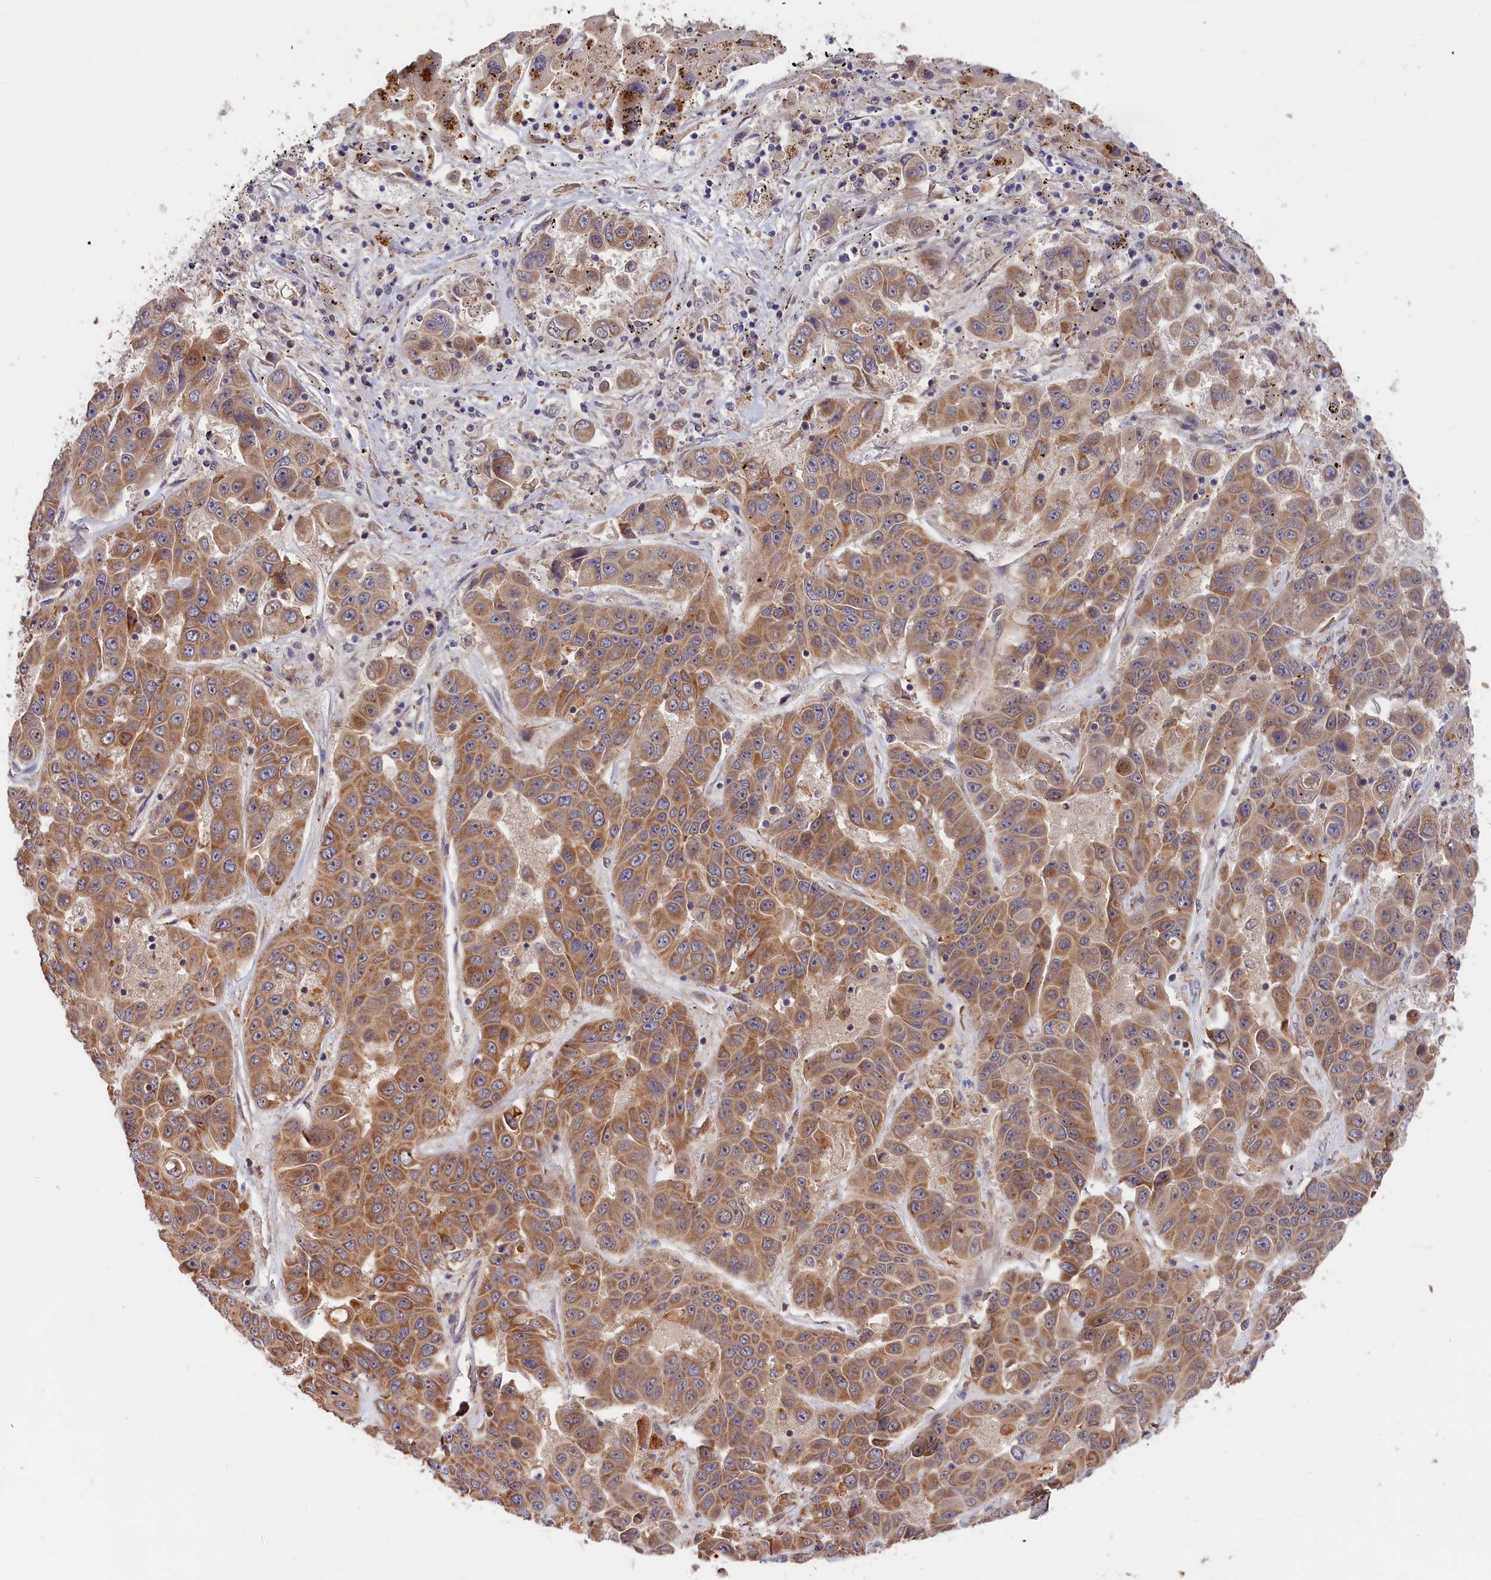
{"staining": {"intensity": "moderate", "quantity": ">75%", "location": "cytoplasmic/membranous"}, "tissue": "liver cancer", "cell_type": "Tumor cells", "image_type": "cancer", "snomed": [{"axis": "morphology", "description": "Cholangiocarcinoma"}, {"axis": "topography", "description": "Liver"}], "caption": "Immunohistochemistry (IHC) of cholangiocarcinoma (liver) demonstrates medium levels of moderate cytoplasmic/membranous expression in about >75% of tumor cells. The protein of interest is shown in brown color, while the nuclei are stained blue.", "gene": "CEP44", "patient": {"sex": "female", "age": 52}}